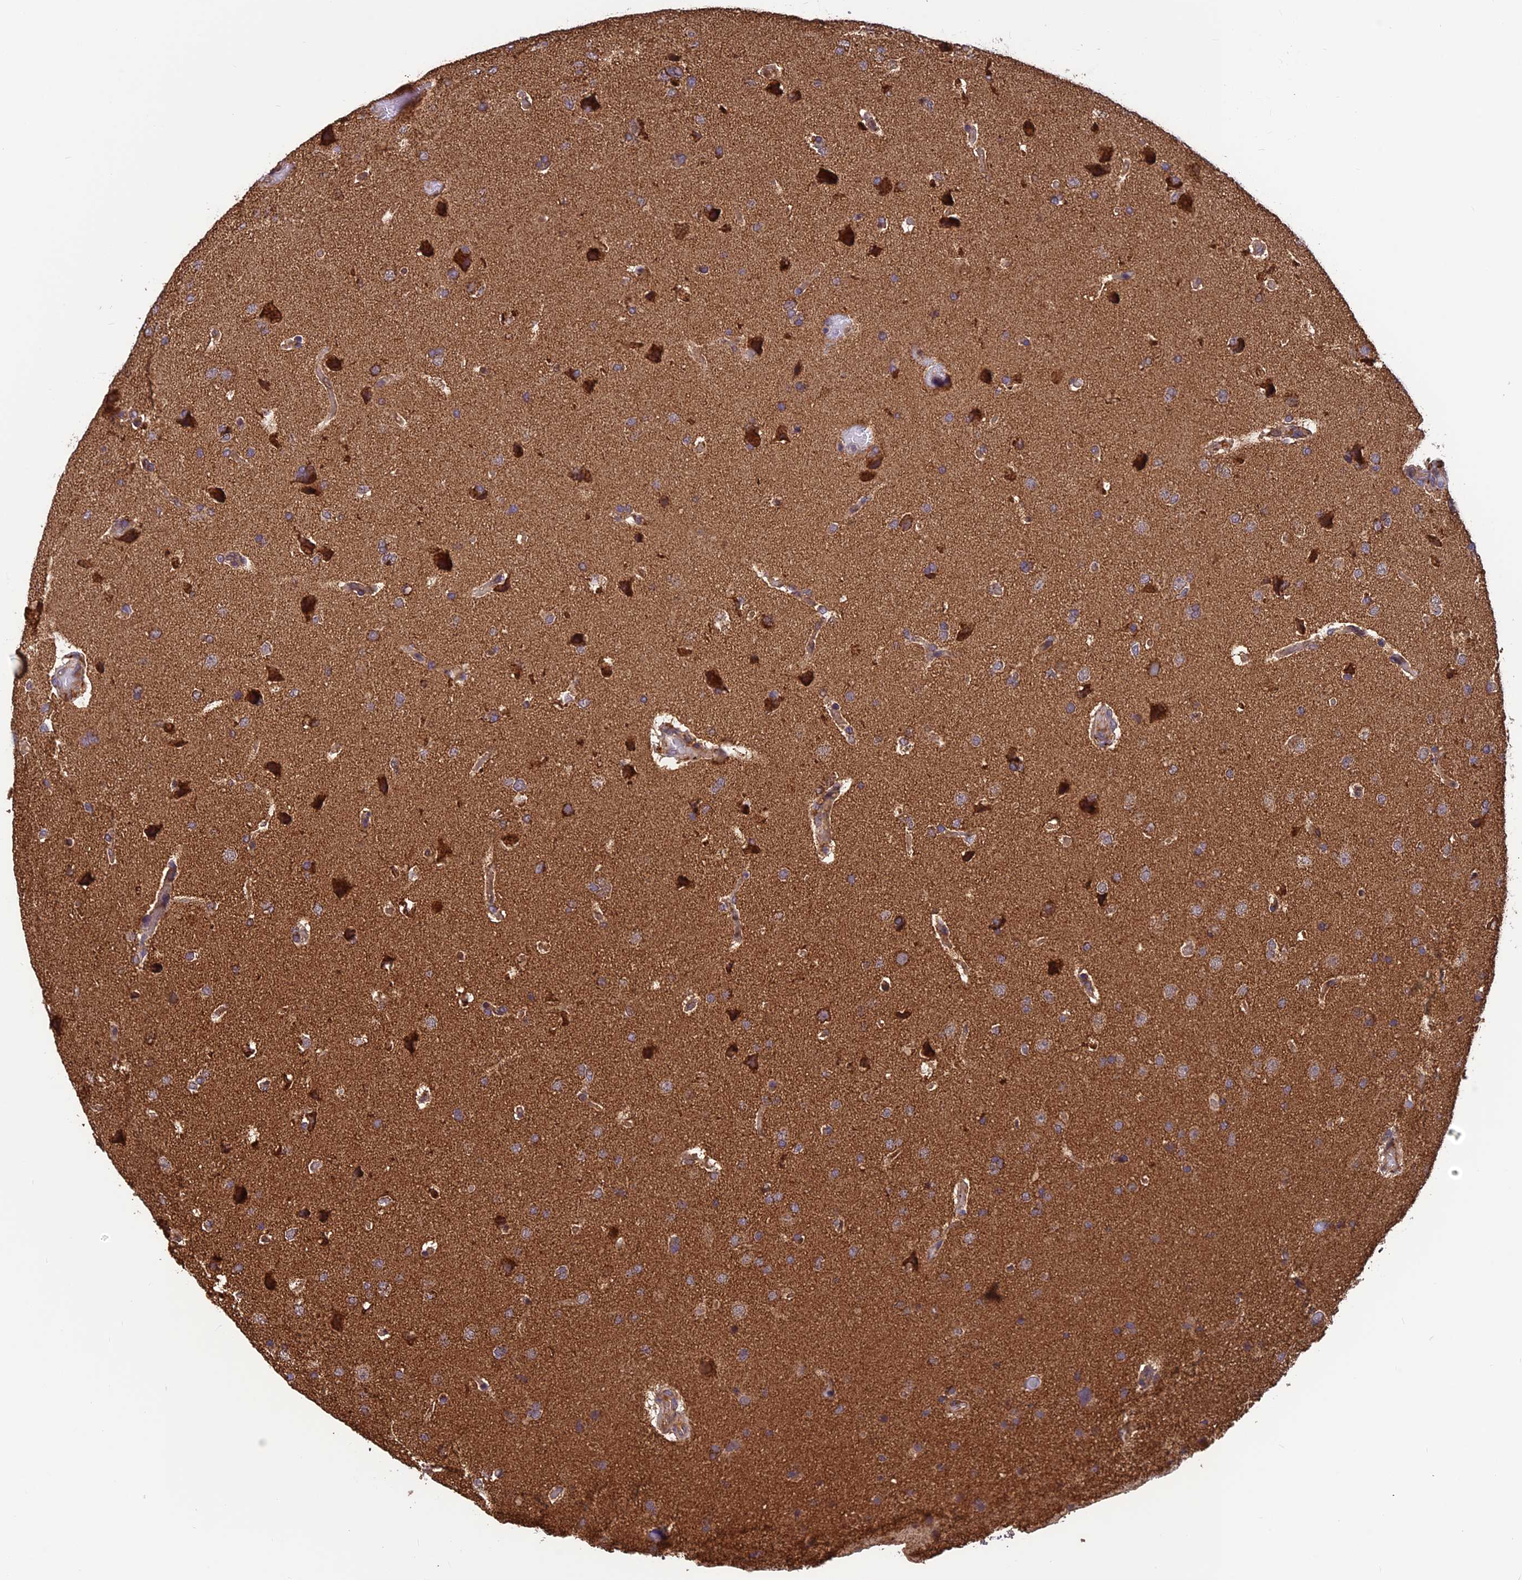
{"staining": {"intensity": "negative", "quantity": "none", "location": "none"}, "tissue": "glioma", "cell_type": "Tumor cells", "image_type": "cancer", "snomed": [{"axis": "morphology", "description": "Glioma, malignant, High grade"}, {"axis": "topography", "description": "Brain"}], "caption": "Tumor cells are negative for protein expression in human malignant glioma (high-grade).", "gene": "CCDC15", "patient": {"sex": "male", "age": 72}}